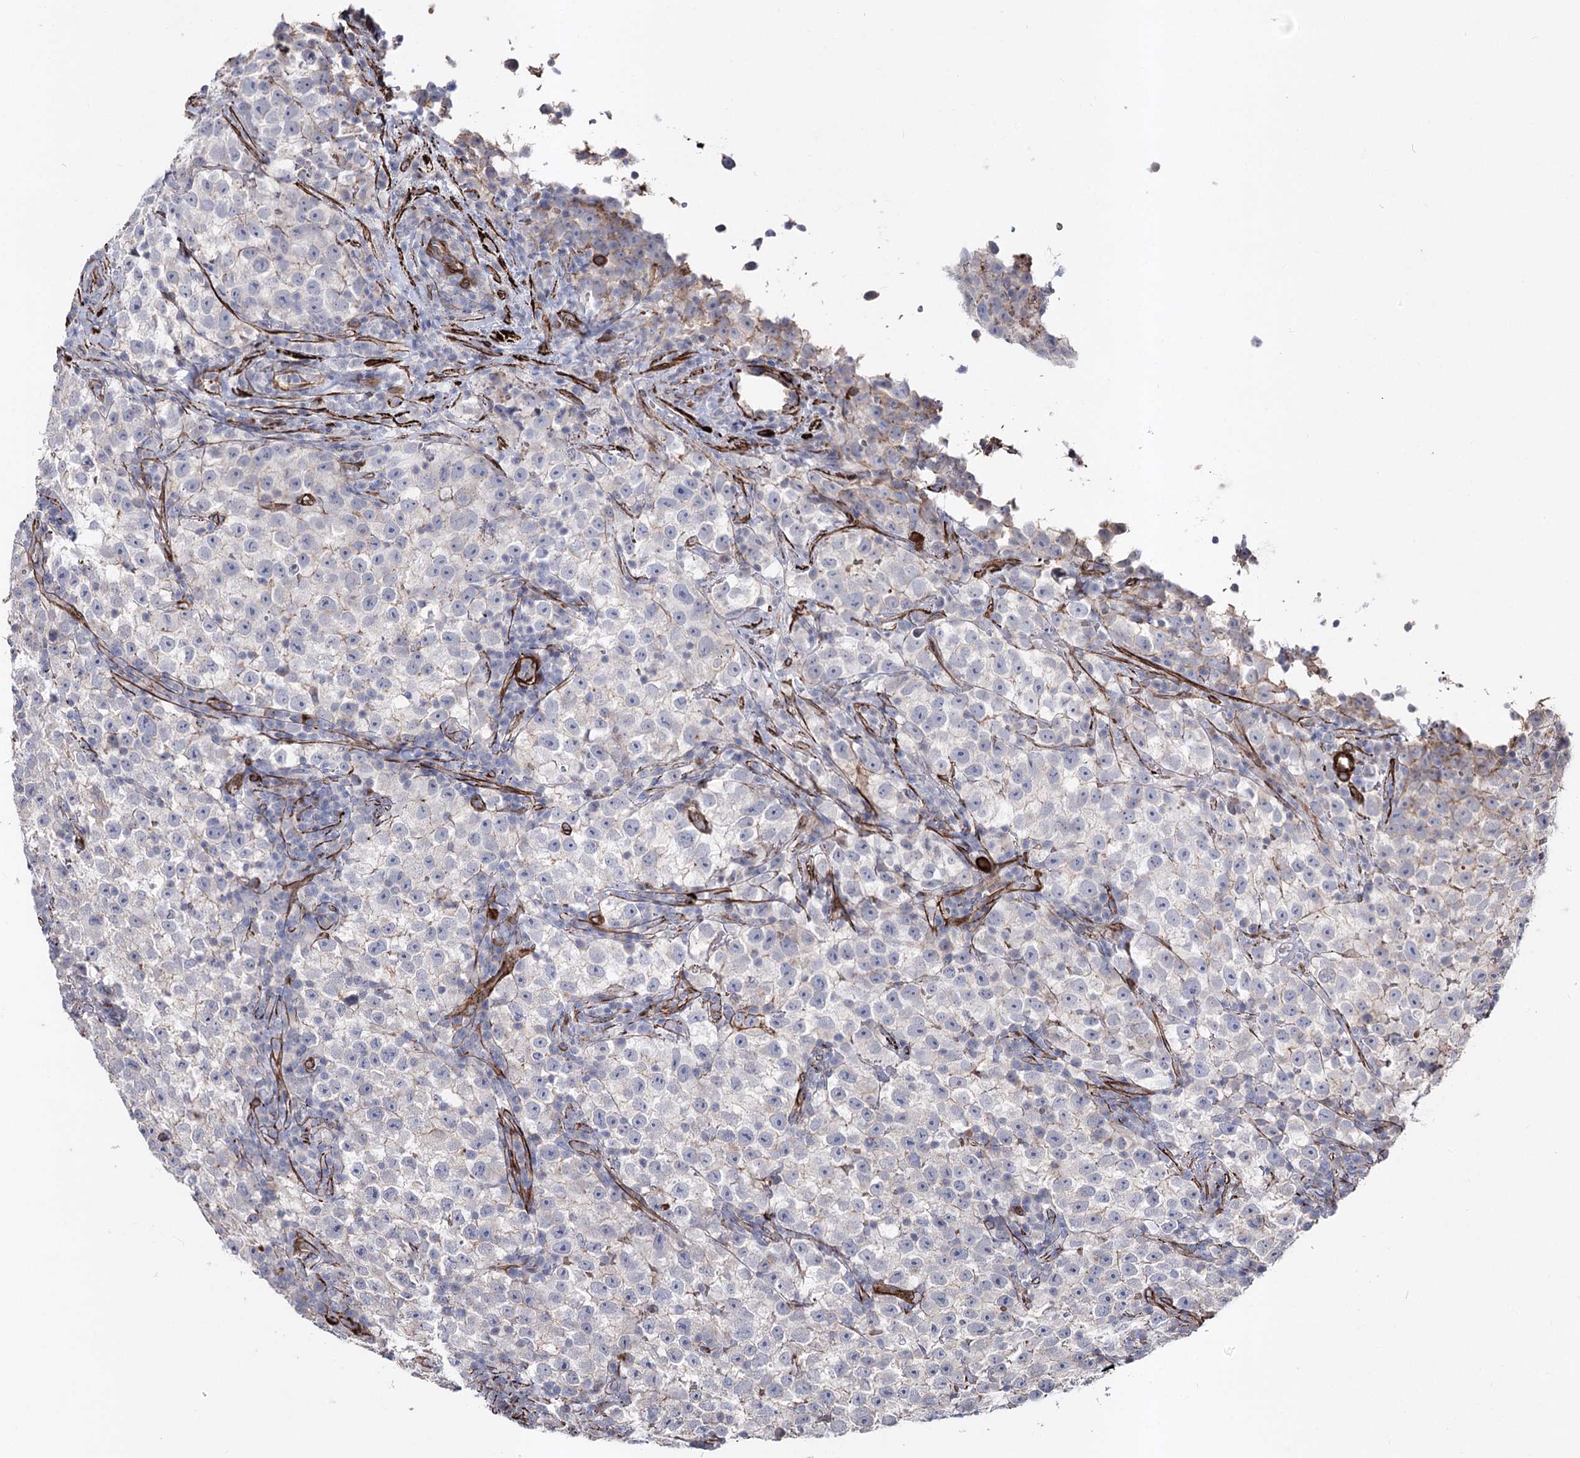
{"staining": {"intensity": "negative", "quantity": "none", "location": "none"}, "tissue": "testis cancer", "cell_type": "Tumor cells", "image_type": "cancer", "snomed": [{"axis": "morphology", "description": "Seminoma, NOS"}, {"axis": "topography", "description": "Testis"}], "caption": "DAB immunohistochemical staining of seminoma (testis) reveals no significant expression in tumor cells.", "gene": "ARHGAP20", "patient": {"sex": "male", "age": 22}}